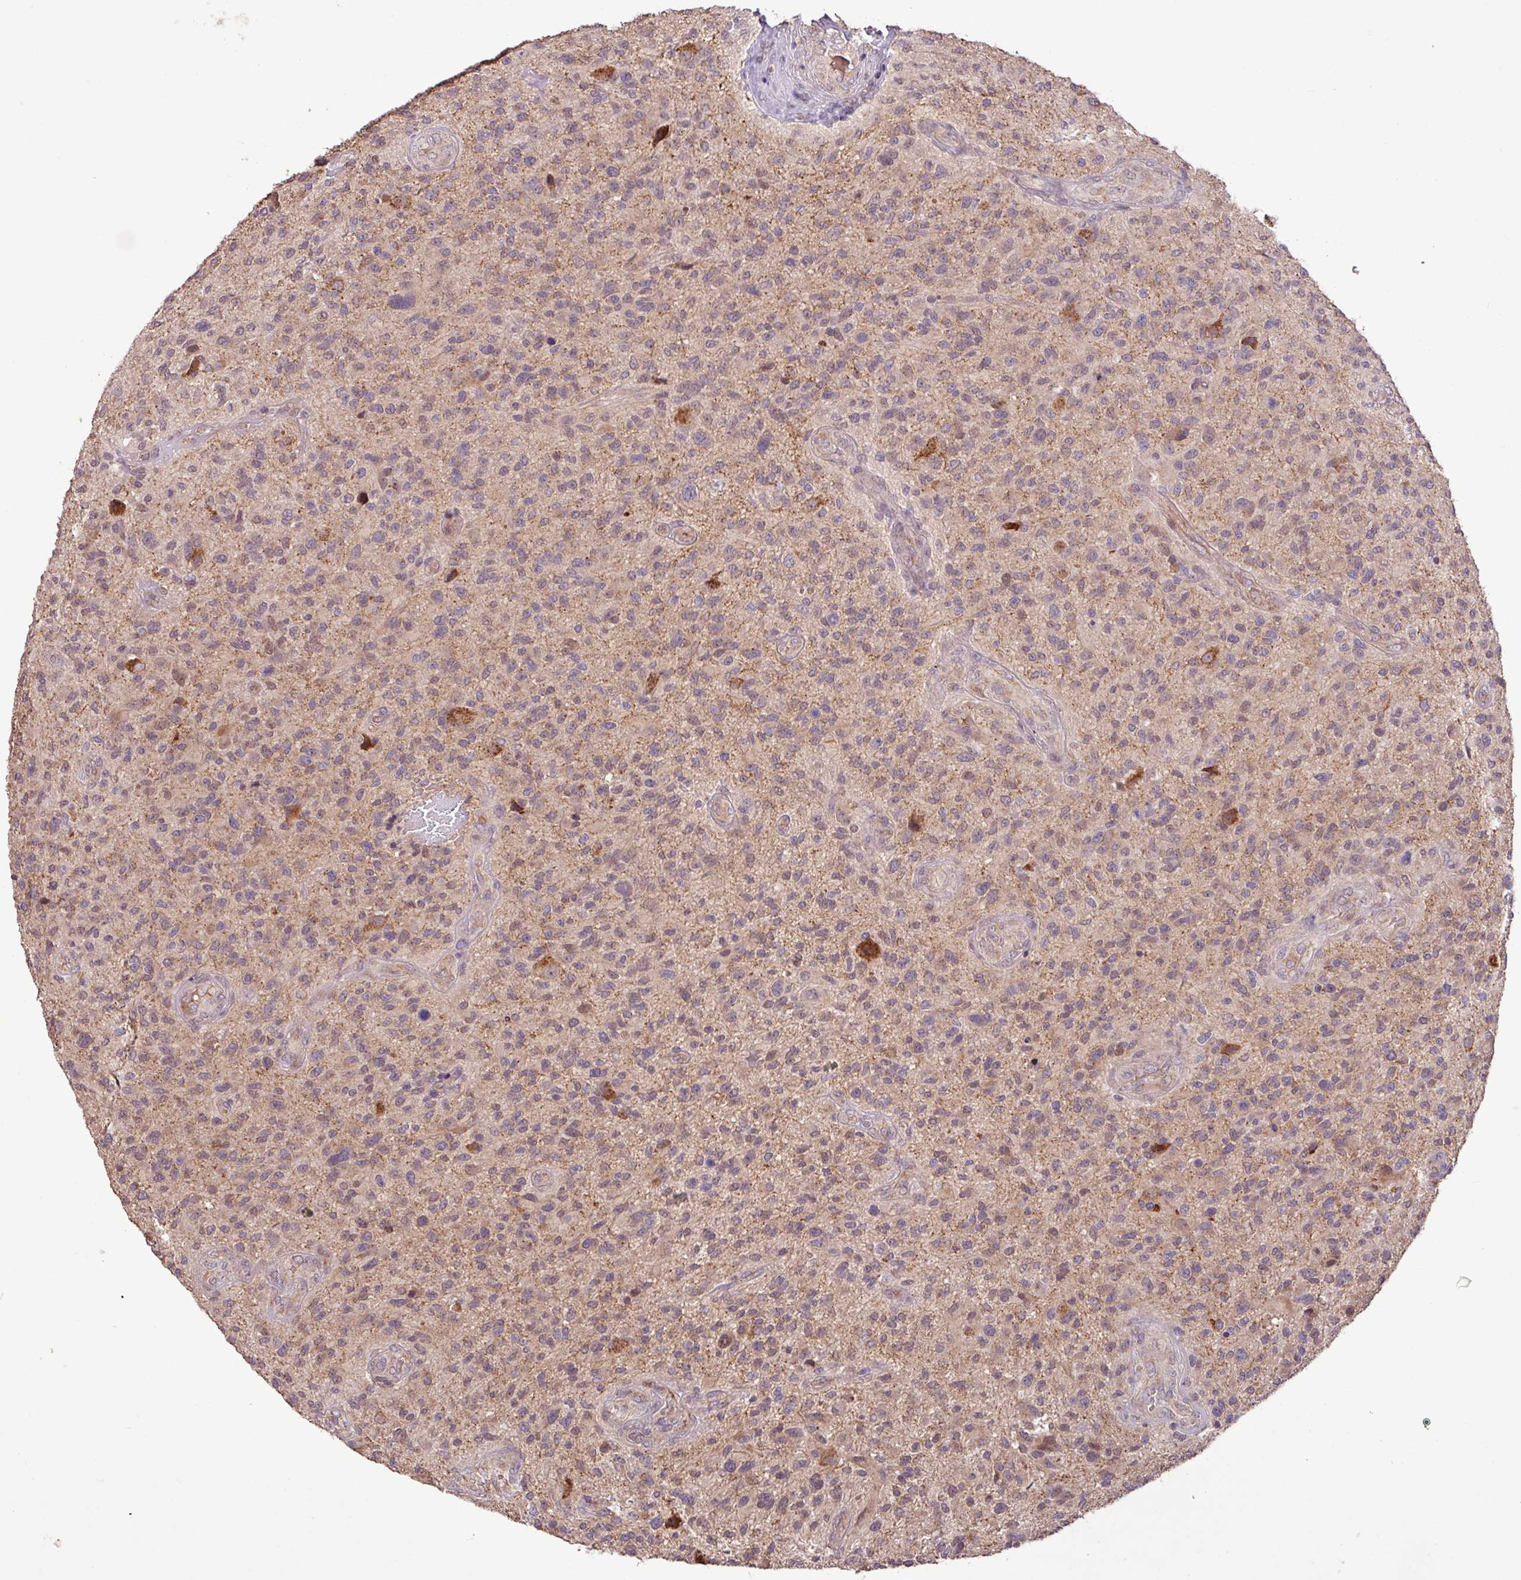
{"staining": {"intensity": "weak", "quantity": ">75%", "location": "cytoplasmic/membranous"}, "tissue": "glioma", "cell_type": "Tumor cells", "image_type": "cancer", "snomed": [{"axis": "morphology", "description": "Glioma, malignant, High grade"}, {"axis": "topography", "description": "Brain"}], "caption": "Immunohistochemistry (IHC) (DAB) staining of human glioma displays weak cytoplasmic/membranous protein expression in approximately >75% of tumor cells.", "gene": "YPEL3", "patient": {"sex": "male", "age": 47}}